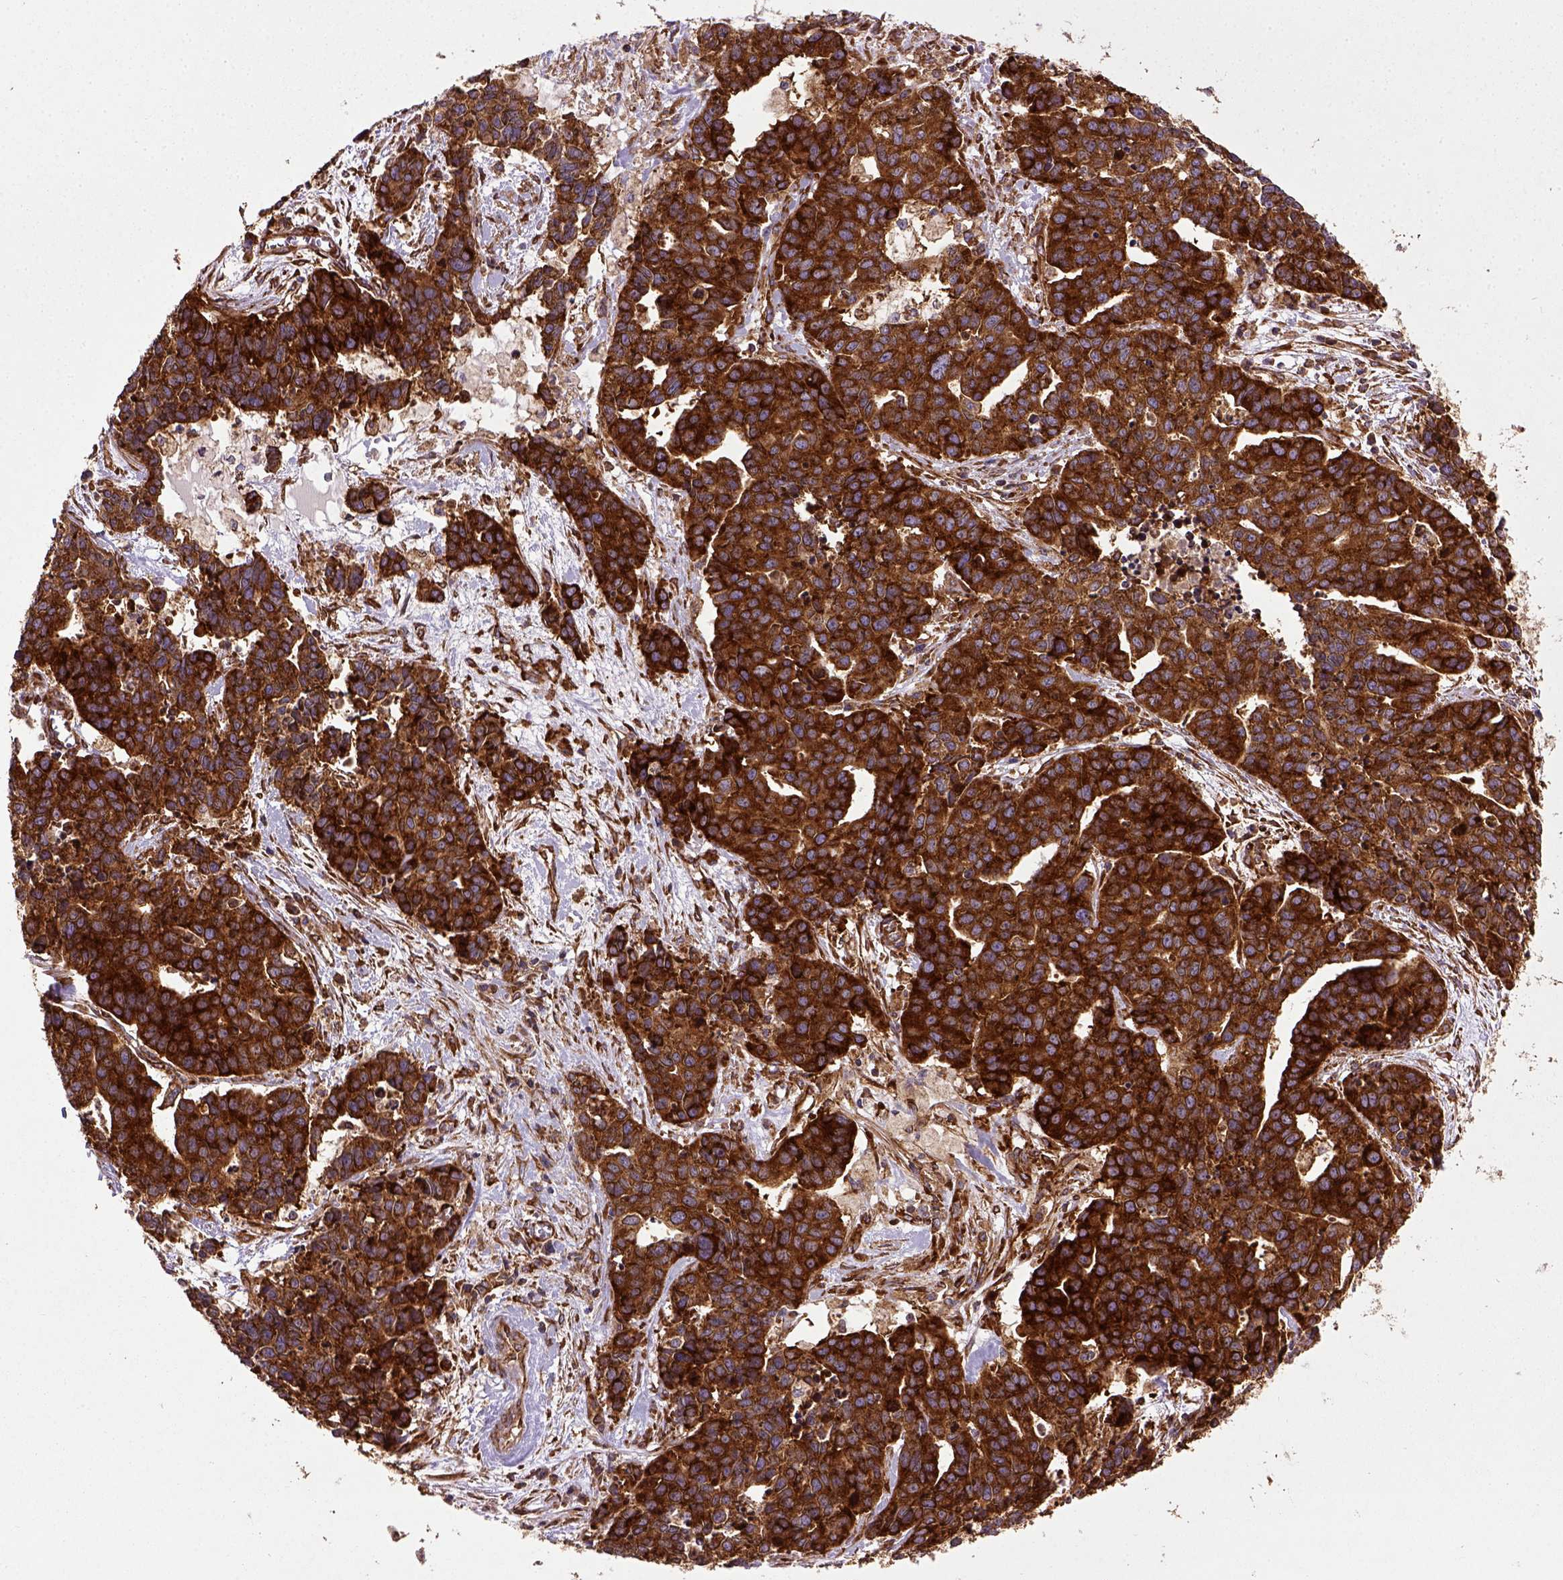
{"staining": {"intensity": "strong", "quantity": ">75%", "location": "cytoplasmic/membranous"}, "tissue": "ovarian cancer", "cell_type": "Tumor cells", "image_type": "cancer", "snomed": [{"axis": "morphology", "description": "Carcinoma, endometroid"}, {"axis": "topography", "description": "Ovary"}], "caption": "An IHC histopathology image of neoplastic tissue is shown. Protein staining in brown highlights strong cytoplasmic/membranous positivity in ovarian endometroid carcinoma within tumor cells. (IHC, brightfield microscopy, high magnification).", "gene": "CAPRIN1", "patient": {"sex": "female", "age": 65}}